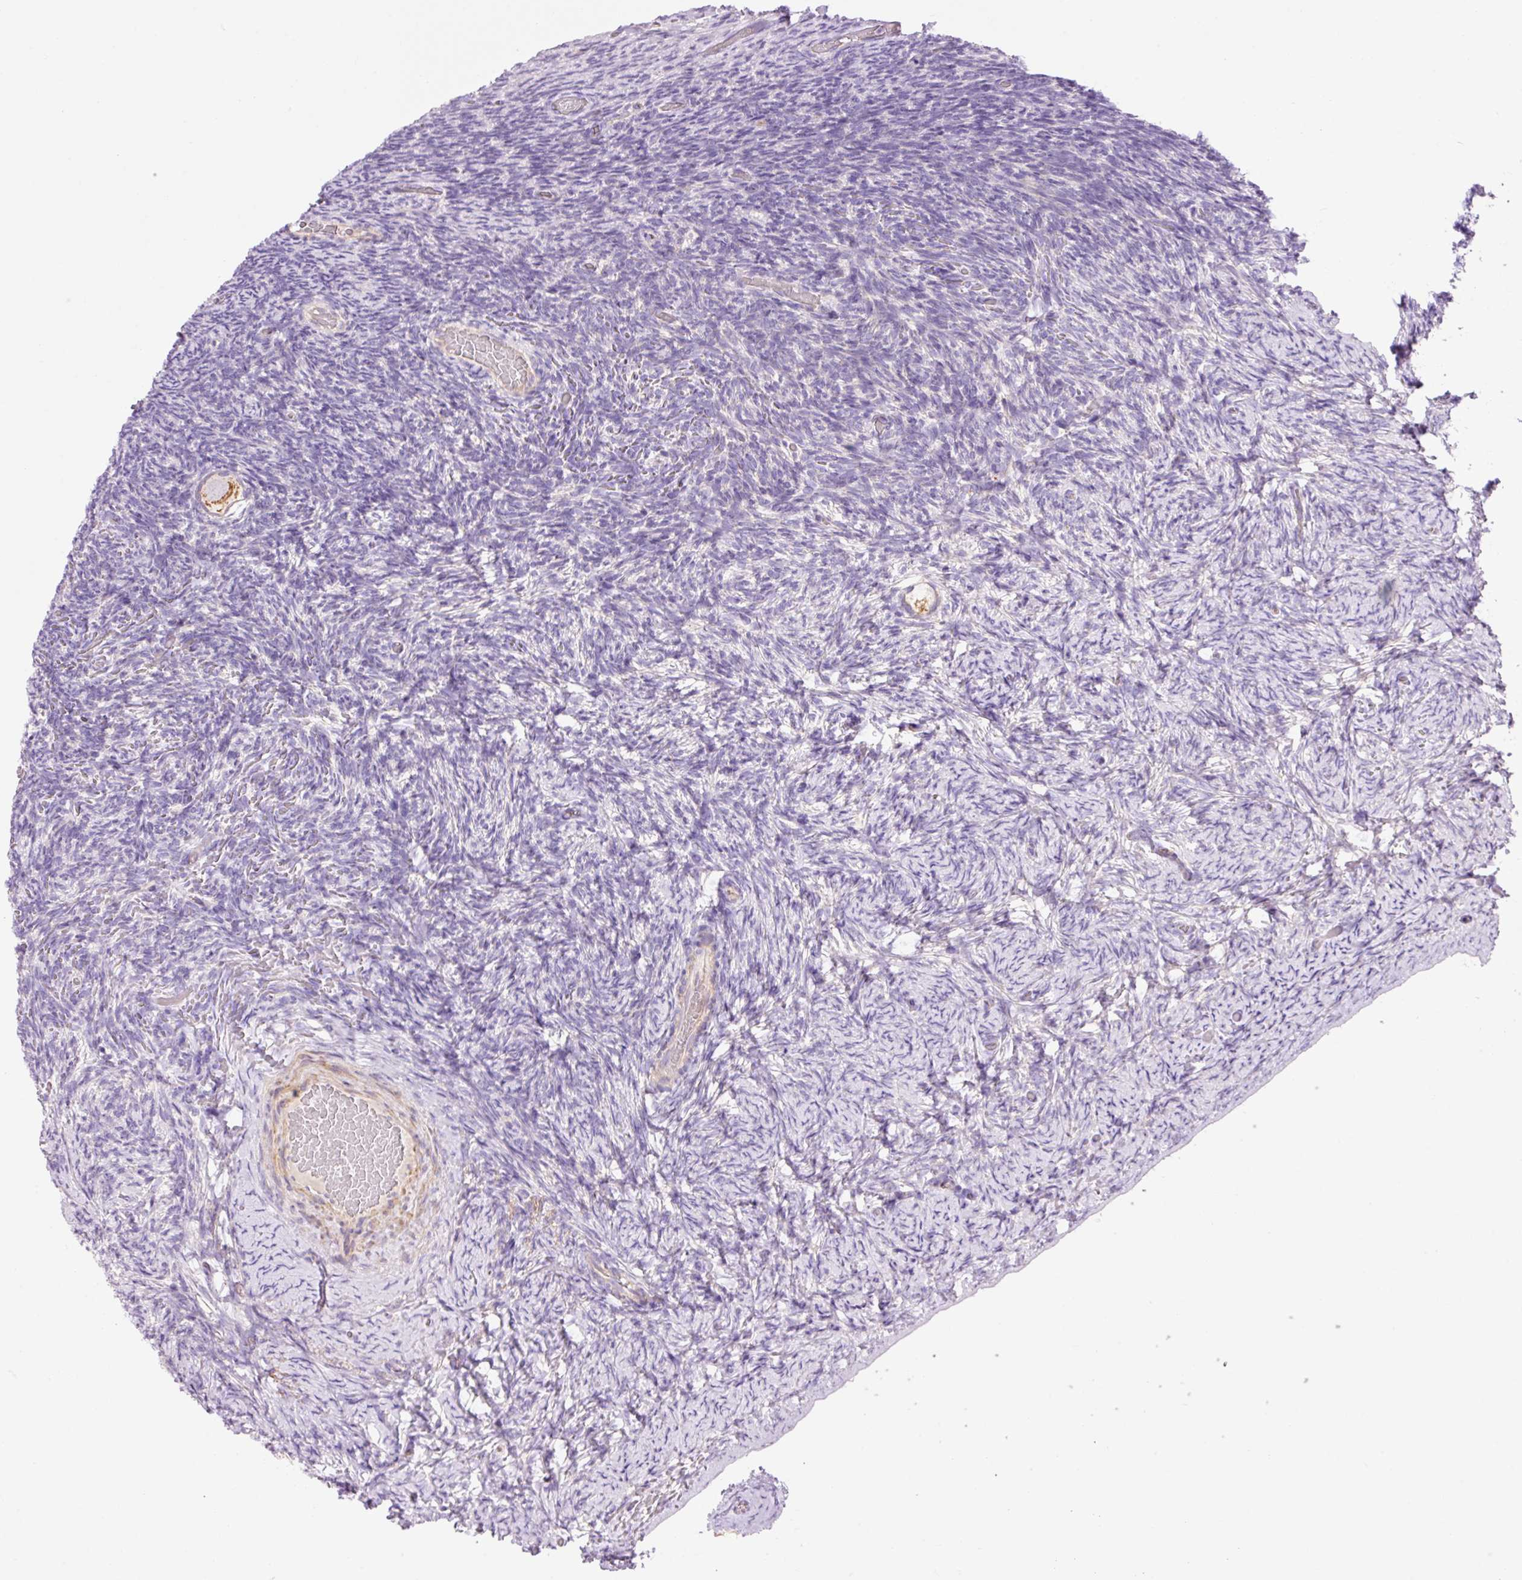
{"staining": {"intensity": "moderate", "quantity": "<25%", "location": "cytoplasmic/membranous"}, "tissue": "ovary", "cell_type": "Follicle cells", "image_type": "normal", "snomed": [{"axis": "morphology", "description": "Normal tissue, NOS"}, {"axis": "topography", "description": "Ovary"}], "caption": "Ovary stained for a protein (brown) exhibits moderate cytoplasmic/membranous positive expression in about <25% of follicle cells.", "gene": "IMMT", "patient": {"sex": "female", "age": 34}}